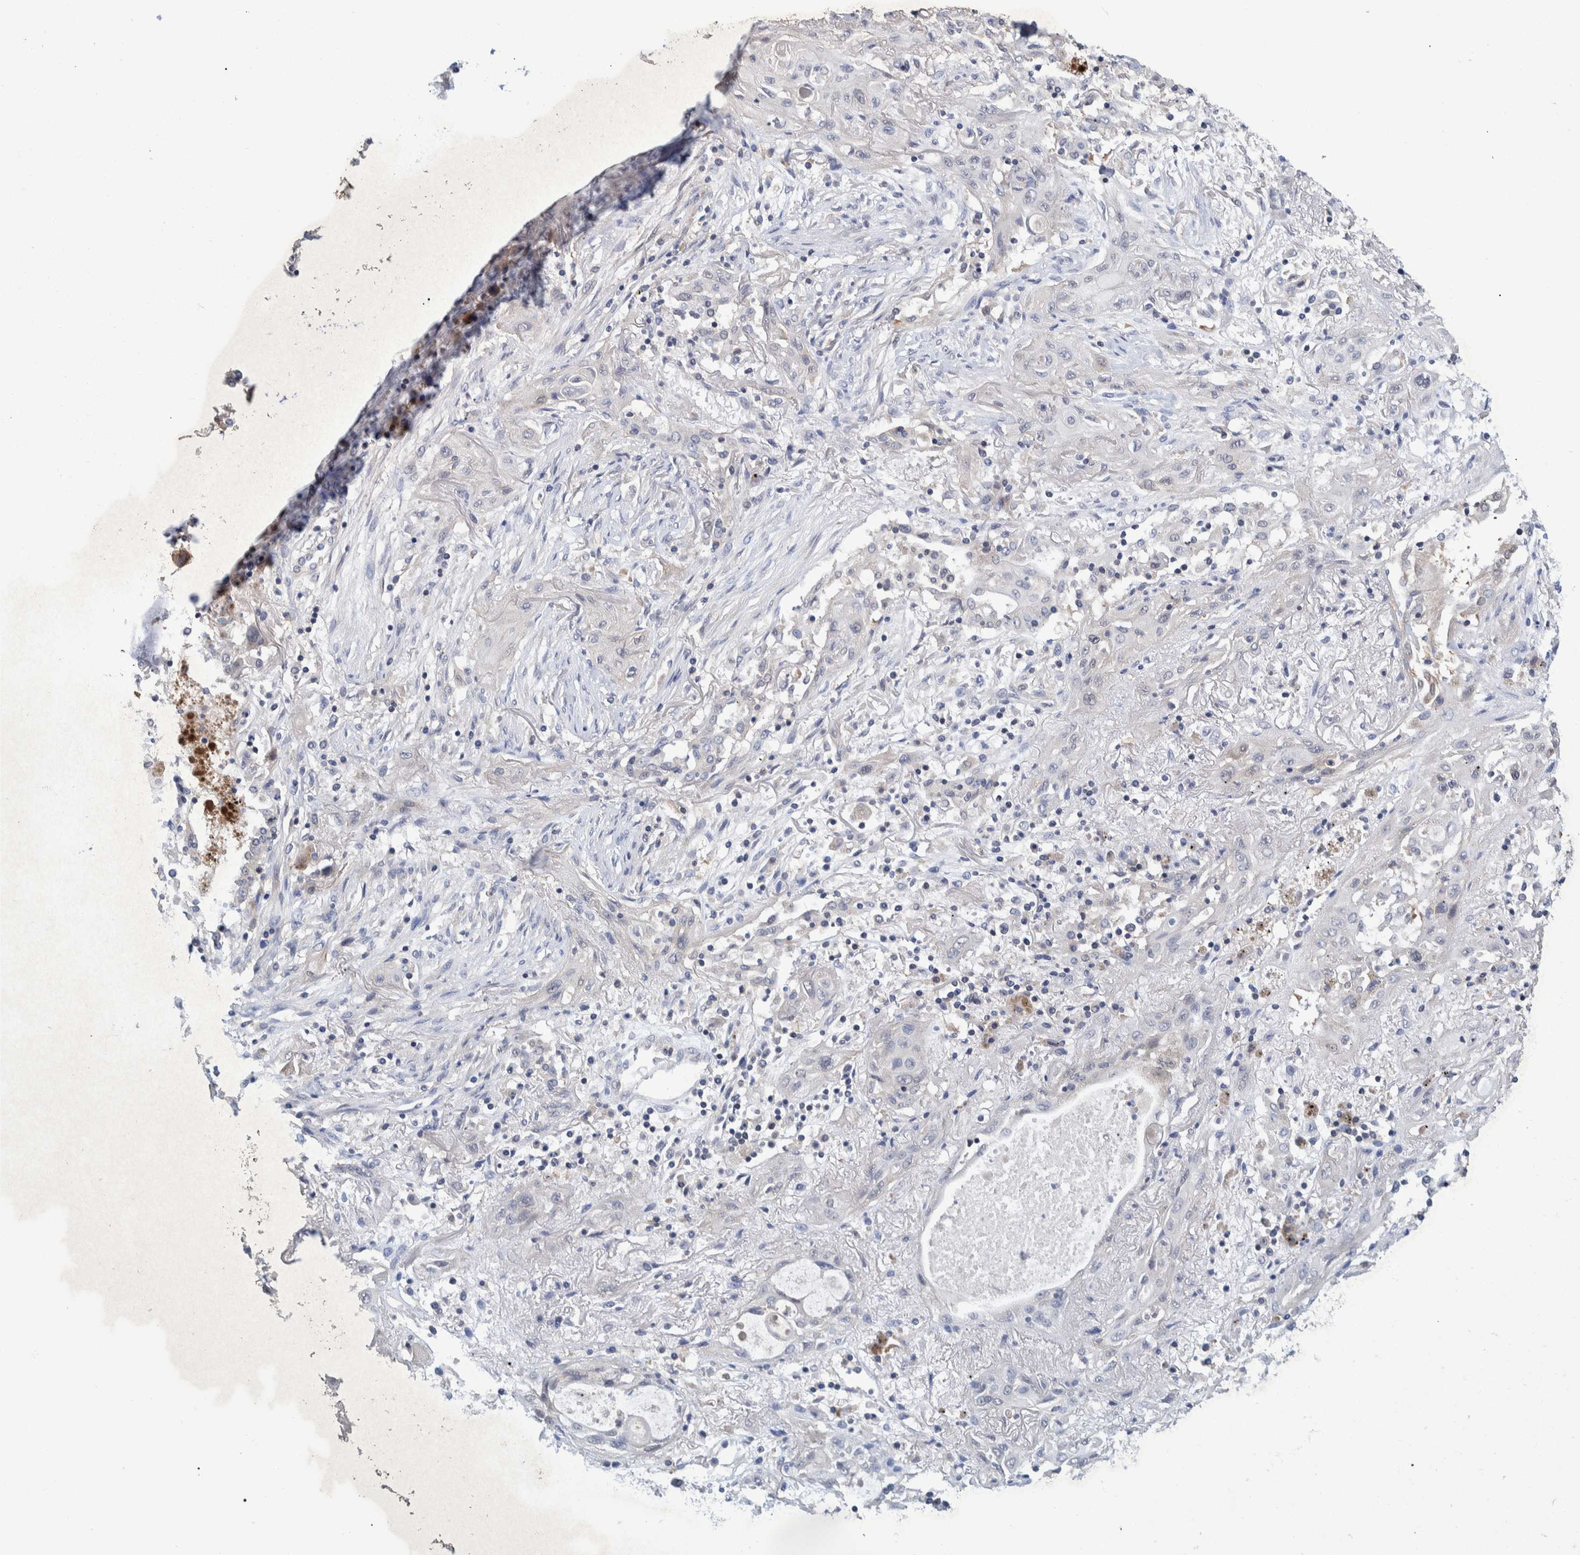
{"staining": {"intensity": "negative", "quantity": "none", "location": "none"}, "tissue": "lung cancer", "cell_type": "Tumor cells", "image_type": "cancer", "snomed": [{"axis": "morphology", "description": "Squamous cell carcinoma, NOS"}, {"axis": "topography", "description": "Lung"}], "caption": "Tumor cells are negative for protein expression in human squamous cell carcinoma (lung). (Brightfield microscopy of DAB immunohistochemistry at high magnification).", "gene": "PCYT2", "patient": {"sex": "female", "age": 47}}